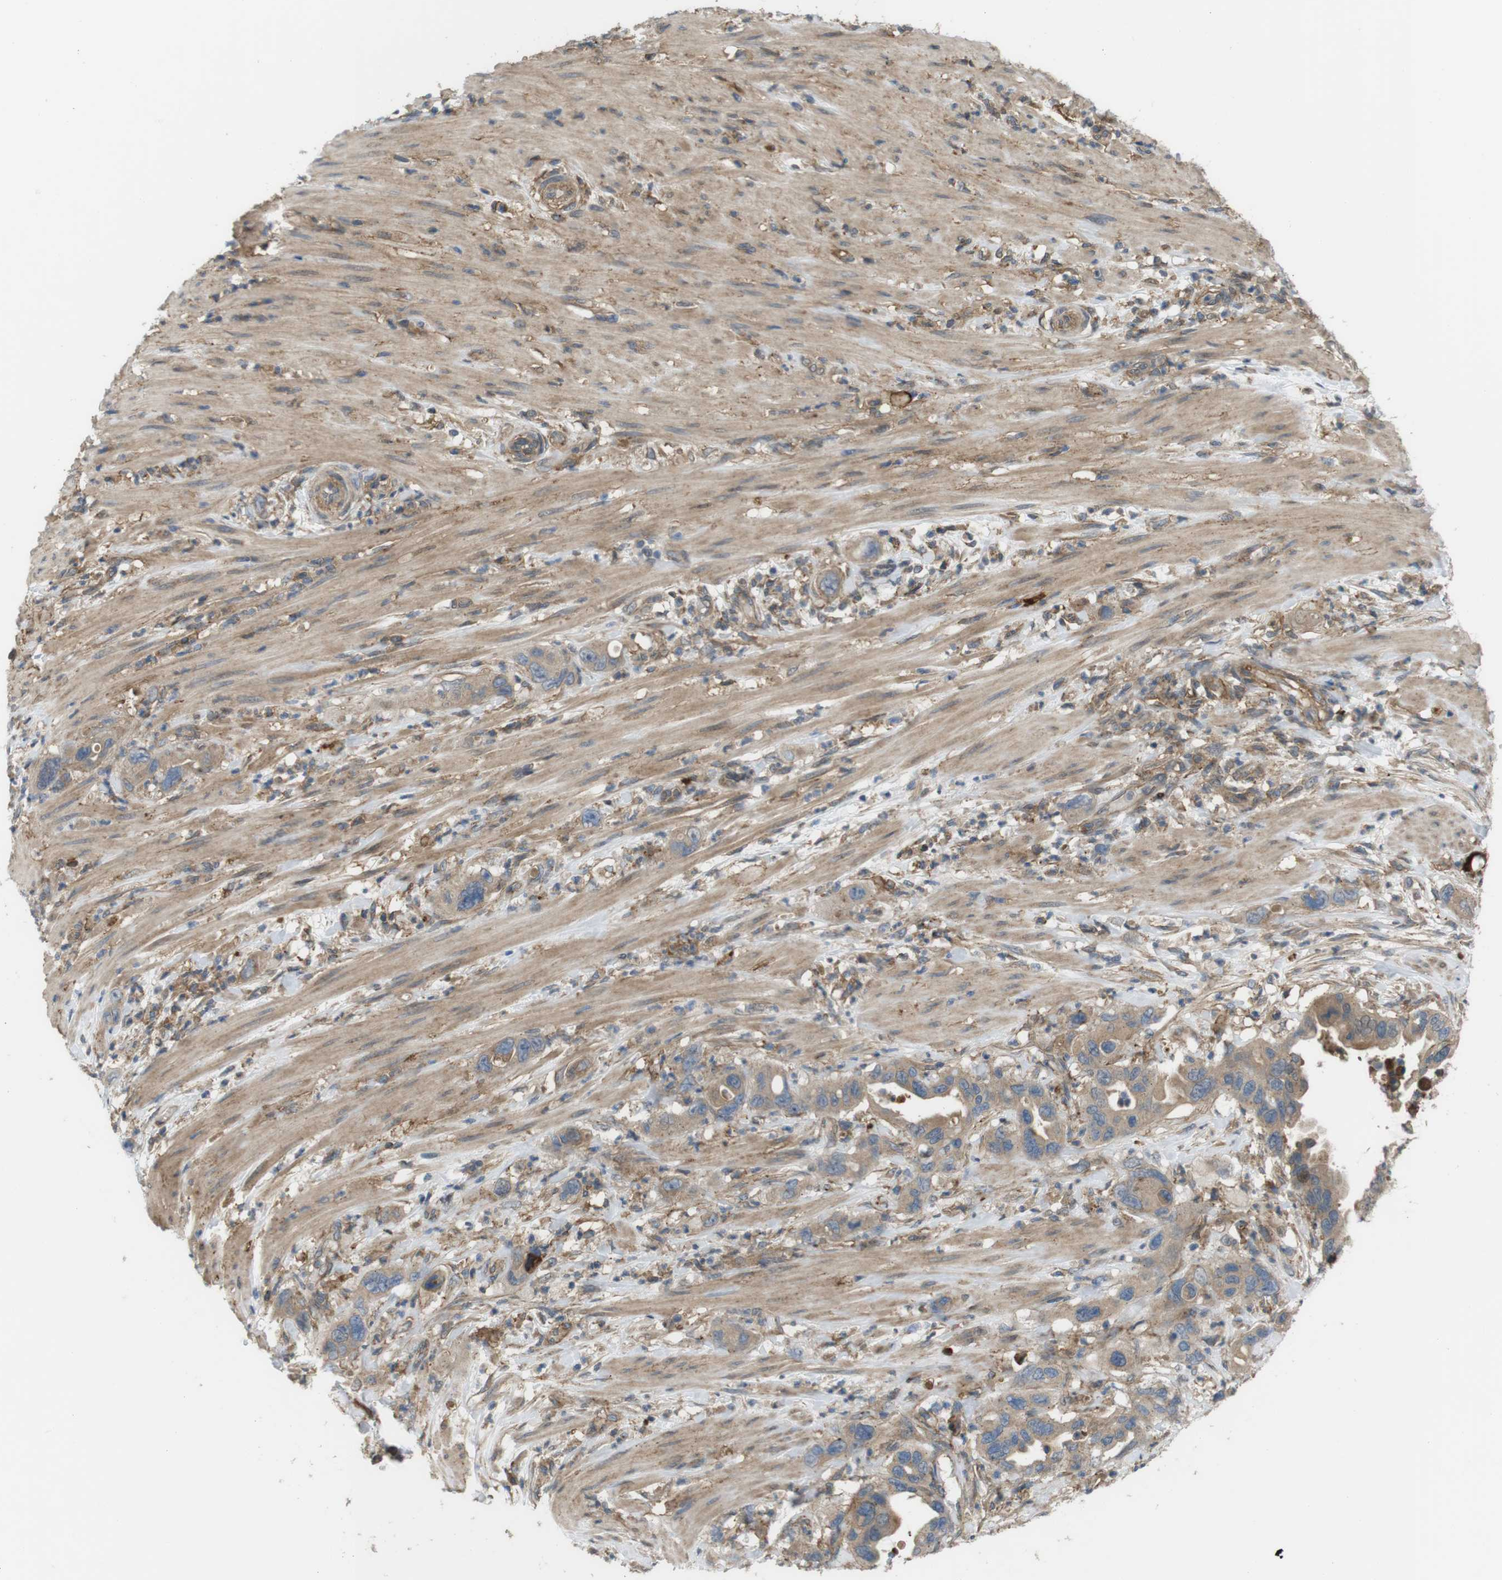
{"staining": {"intensity": "moderate", "quantity": ">75%", "location": "cytoplasmic/membranous"}, "tissue": "pancreatic cancer", "cell_type": "Tumor cells", "image_type": "cancer", "snomed": [{"axis": "morphology", "description": "Adenocarcinoma, NOS"}, {"axis": "topography", "description": "Pancreas"}], "caption": "Immunohistochemical staining of human pancreatic cancer exhibits moderate cytoplasmic/membranous protein positivity in about >75% of tumor cells. The protein of interest is shown in brown color, while the nuclei are stained blue.", "gene": "DDAH2", "patient": {"sex": "female", "age": 71}}